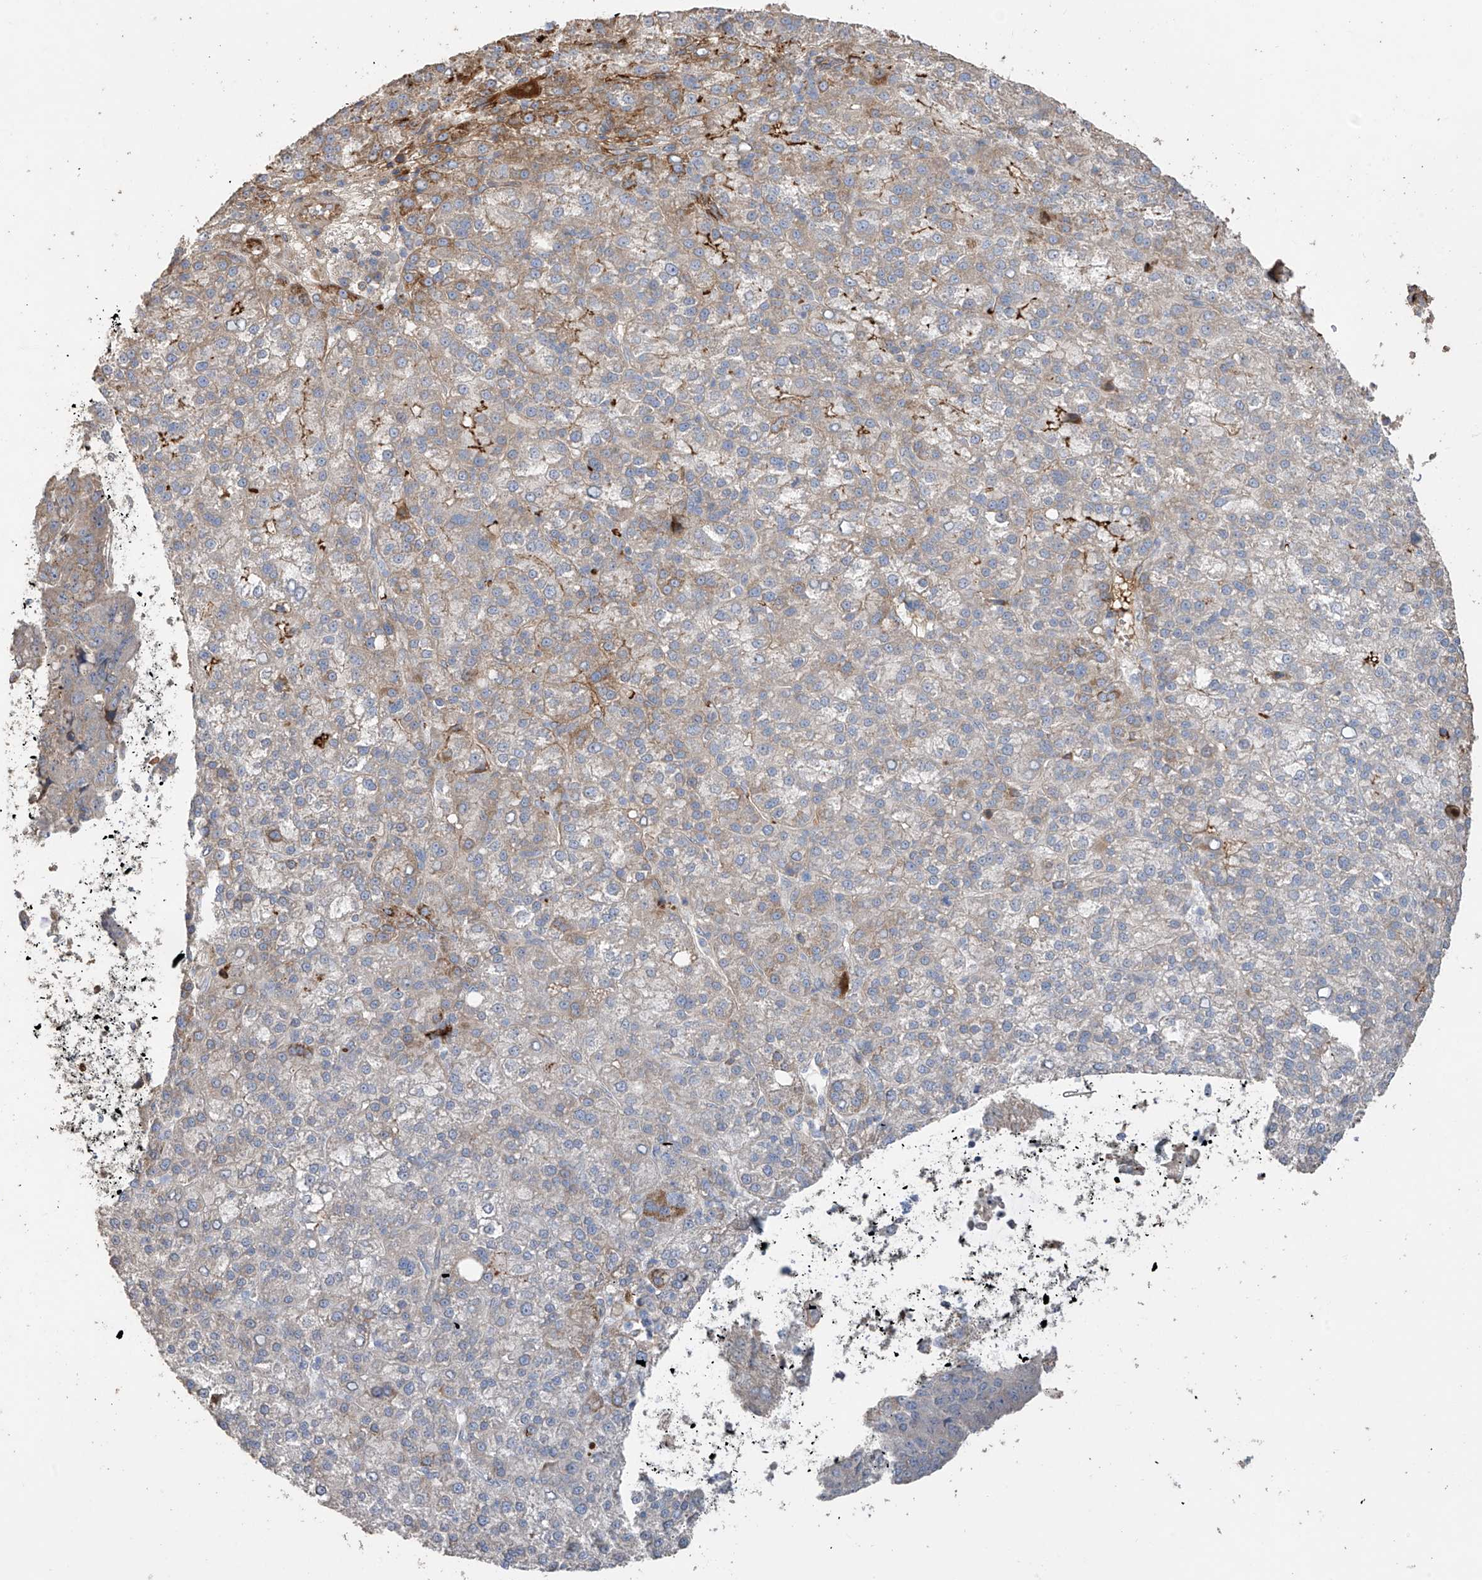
{"staining": {"intensity": "weak", "quantity": "<25%", "location": "cytoplasmic/membranous"}, "tissue": "liver cancer", "cell_type": "Tumor cells", "image_type": "cancer", "snomed": [{"axis": "morphology", "description": "Carcinoma, Hepatocellular, NOS"}, {"axis": "topography", "description": "Liver"}], "caption": "Immunohistochemical staining of human liver hepatocellular carcinoma reveals no significant staining in tumor cells. Brightfield microscopy of immunohistochemistry (IHC) stained with DAB (brown) and hematoxylin (blue), captured at high magnification.", "gene": "ABTB1", "patient": {"sex": "female", "age": 58}}